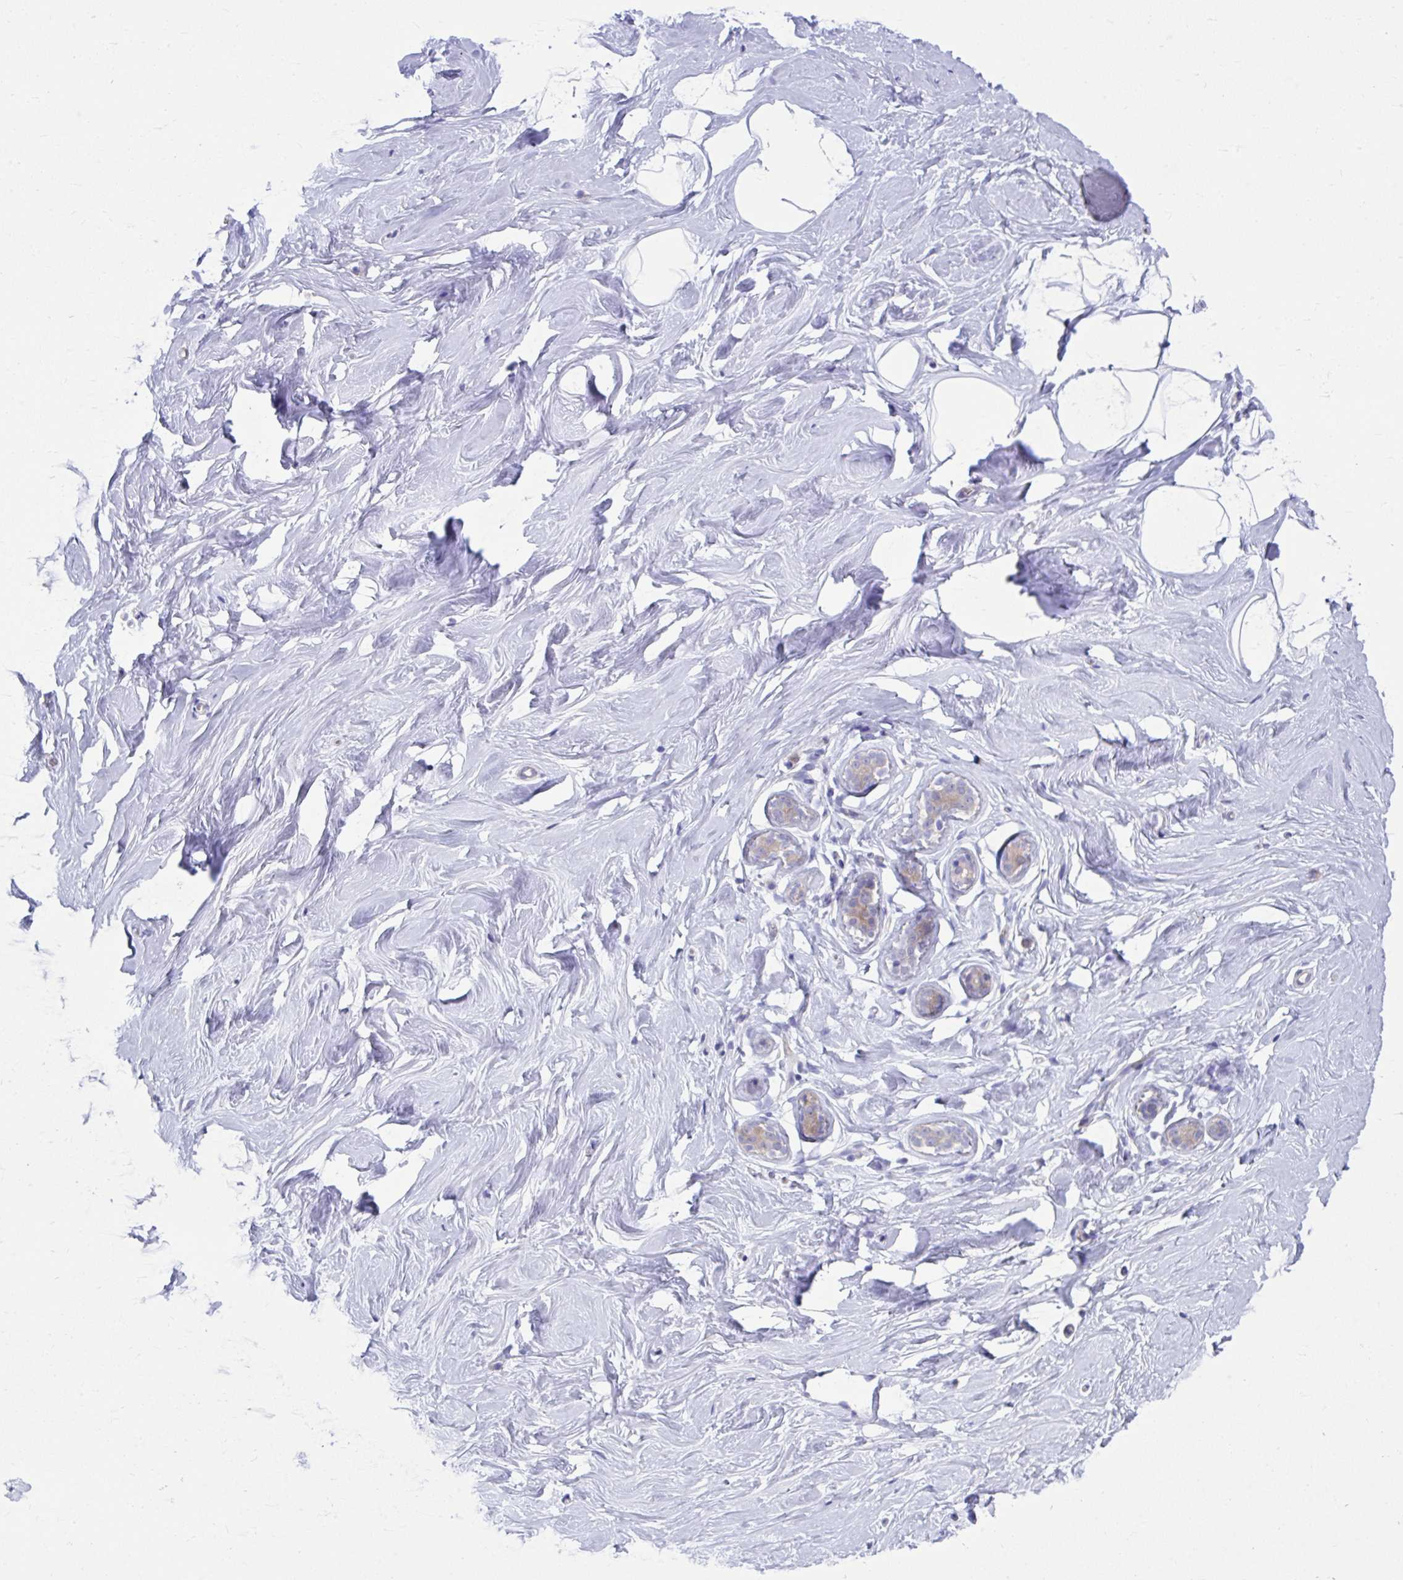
{"staining": {"intensity": "negative", "quantity": "none", "location": "none"}, "tissue": "breast", "cell_type": "Adipocytes", "image_type": "normal", "snomed": [{"axis": "morphology", "description": "Normal tissue, NOS"}, {"axis": "topography", "description": "Breast"}], "caption": "Histopathology image shows no protein staining in adipocytes of unremarkable breast.", "gene": "PCDHB7", "patient": {"sex": "female", "age": 32}}